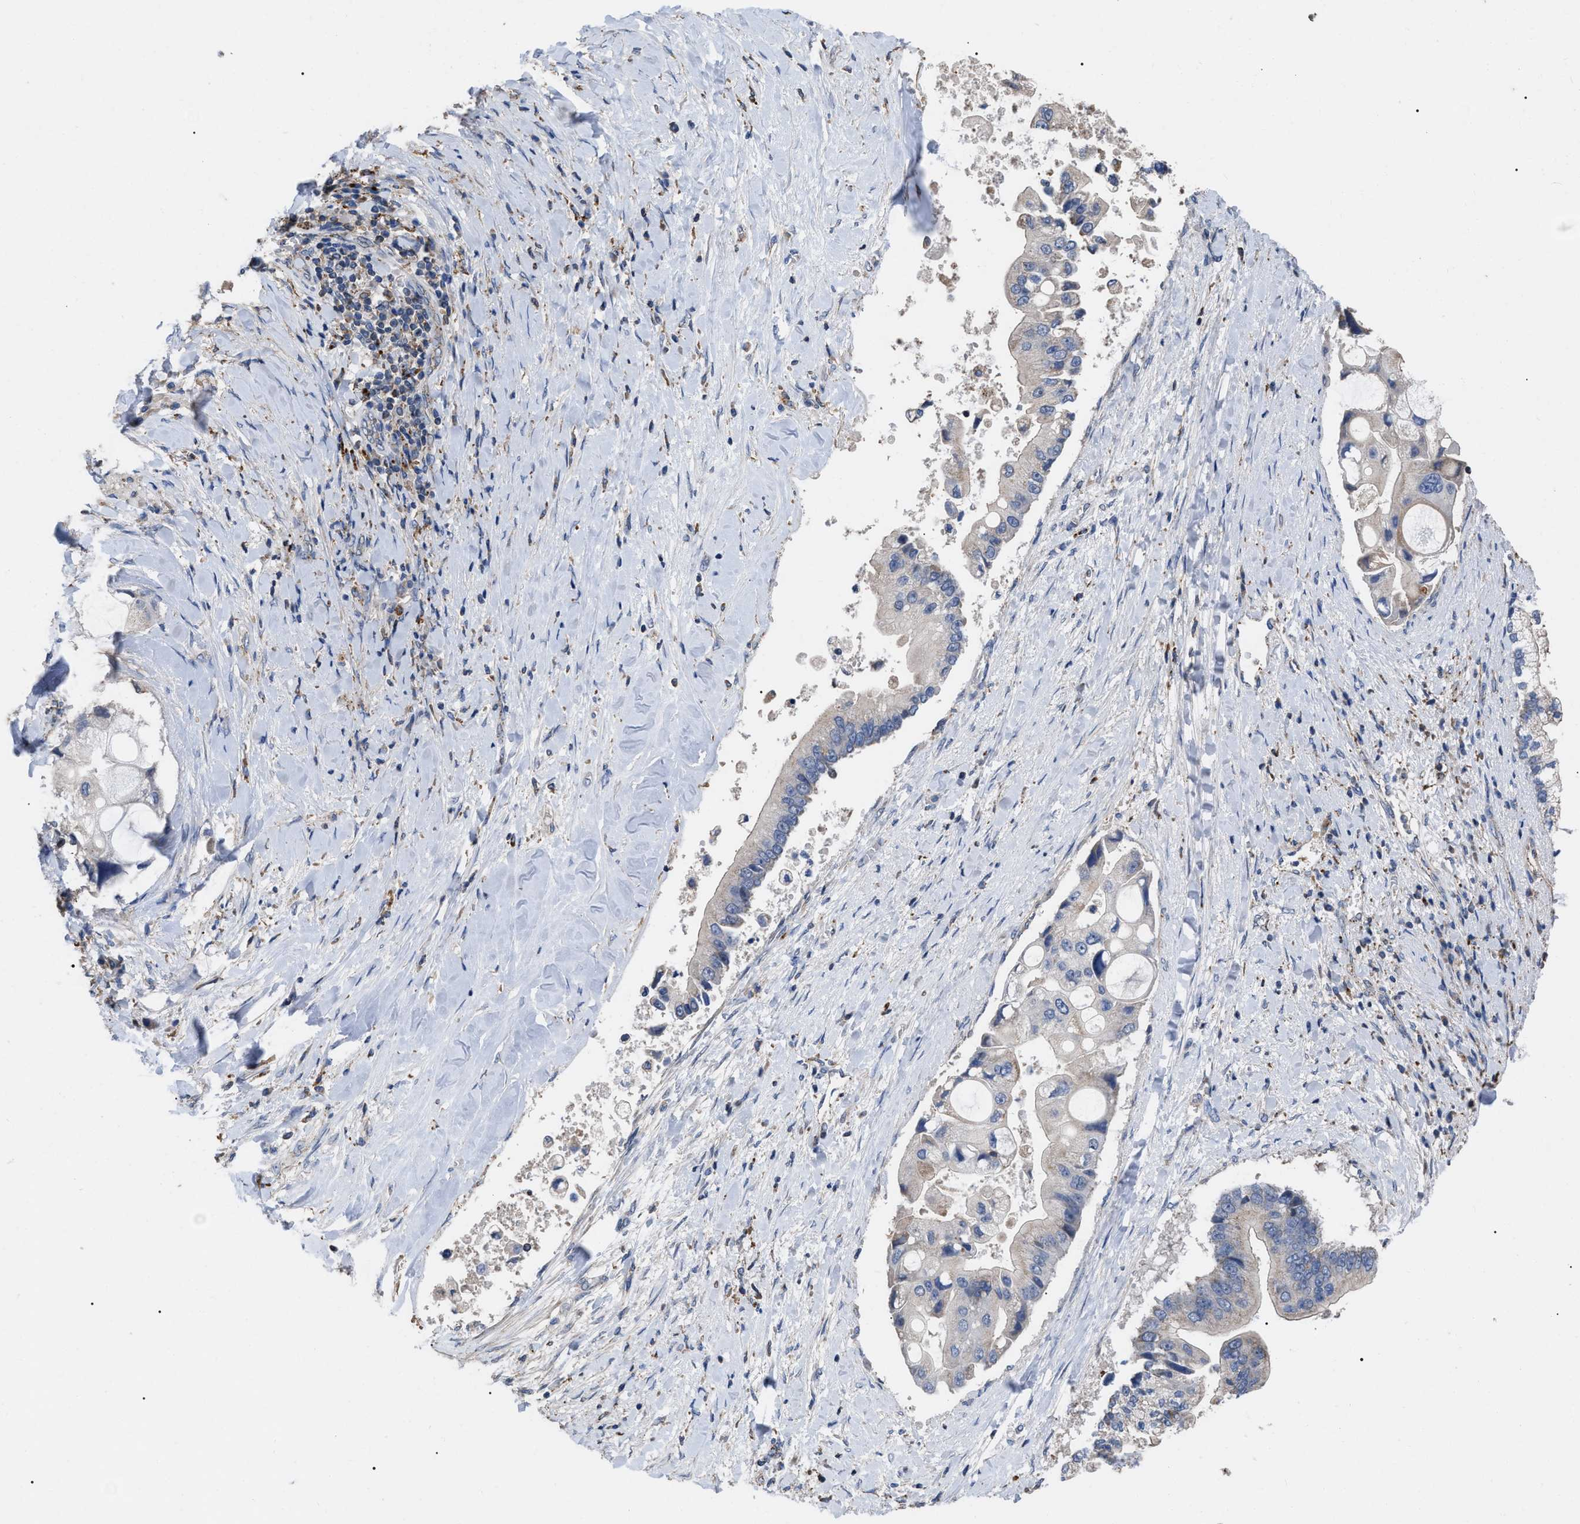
{"staining": {"intensity": "negative", "quantity": "none", "location": "none"}, "tissue": "liver cancer", "cell_type": "Tumor cells", "image_type": "cancer", "snomed": [{"axis": "morphology", "description": "Cholangiocarcinoma"}, {"axis": "topography", "description": "Liver"}], "caption": "The micrograph exhibits no staining of tumor cells in cholangiocarcinoma (liver).", "gene": "FAM171A2", "patient": {"sex": "male", "age": 50}}